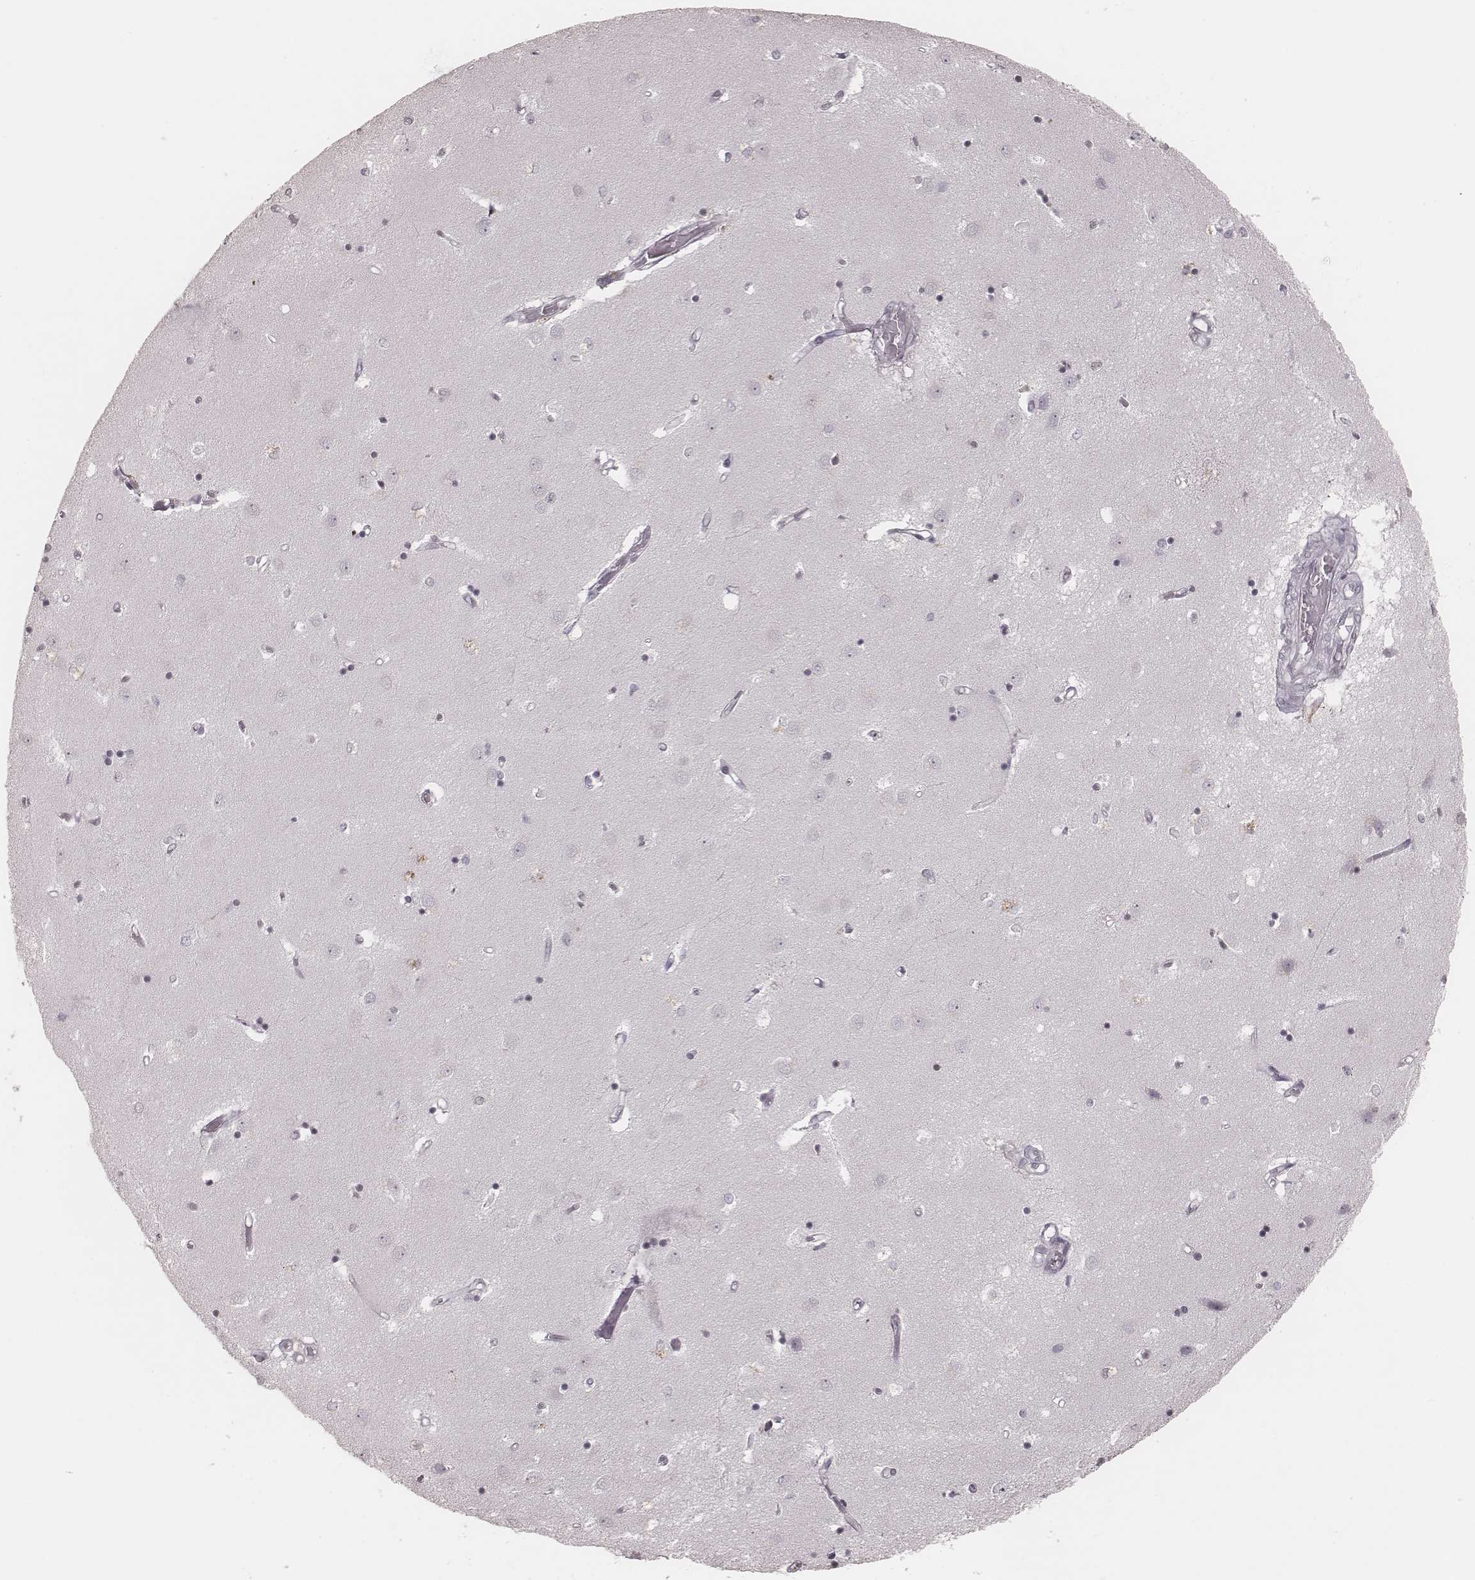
{"staining": {"intensity": "moderate", "quantity": "25%-75%", "location": "nuclear"}, "tissue": "caudate", "cell_type": "Glial cells", "image_type": "normal", "snomed": [{"axis": "morphology", "description": "Normal tissue, NOS"}, {"axis": "topography", "description": "Lateral ventricle wall"}], "caption": "IHC staining of normal caudate, which shows medium levels of moderate nuclear staining in about 25%-75% of glial cells indicating moderate nuclear protein staining. The staining was performed using DAB (brown) for protein detection and nuclei were counterstained in hematoxylin (blue).", "gene": "KITLG", "patient": {"sex": "male", "age": 54}}